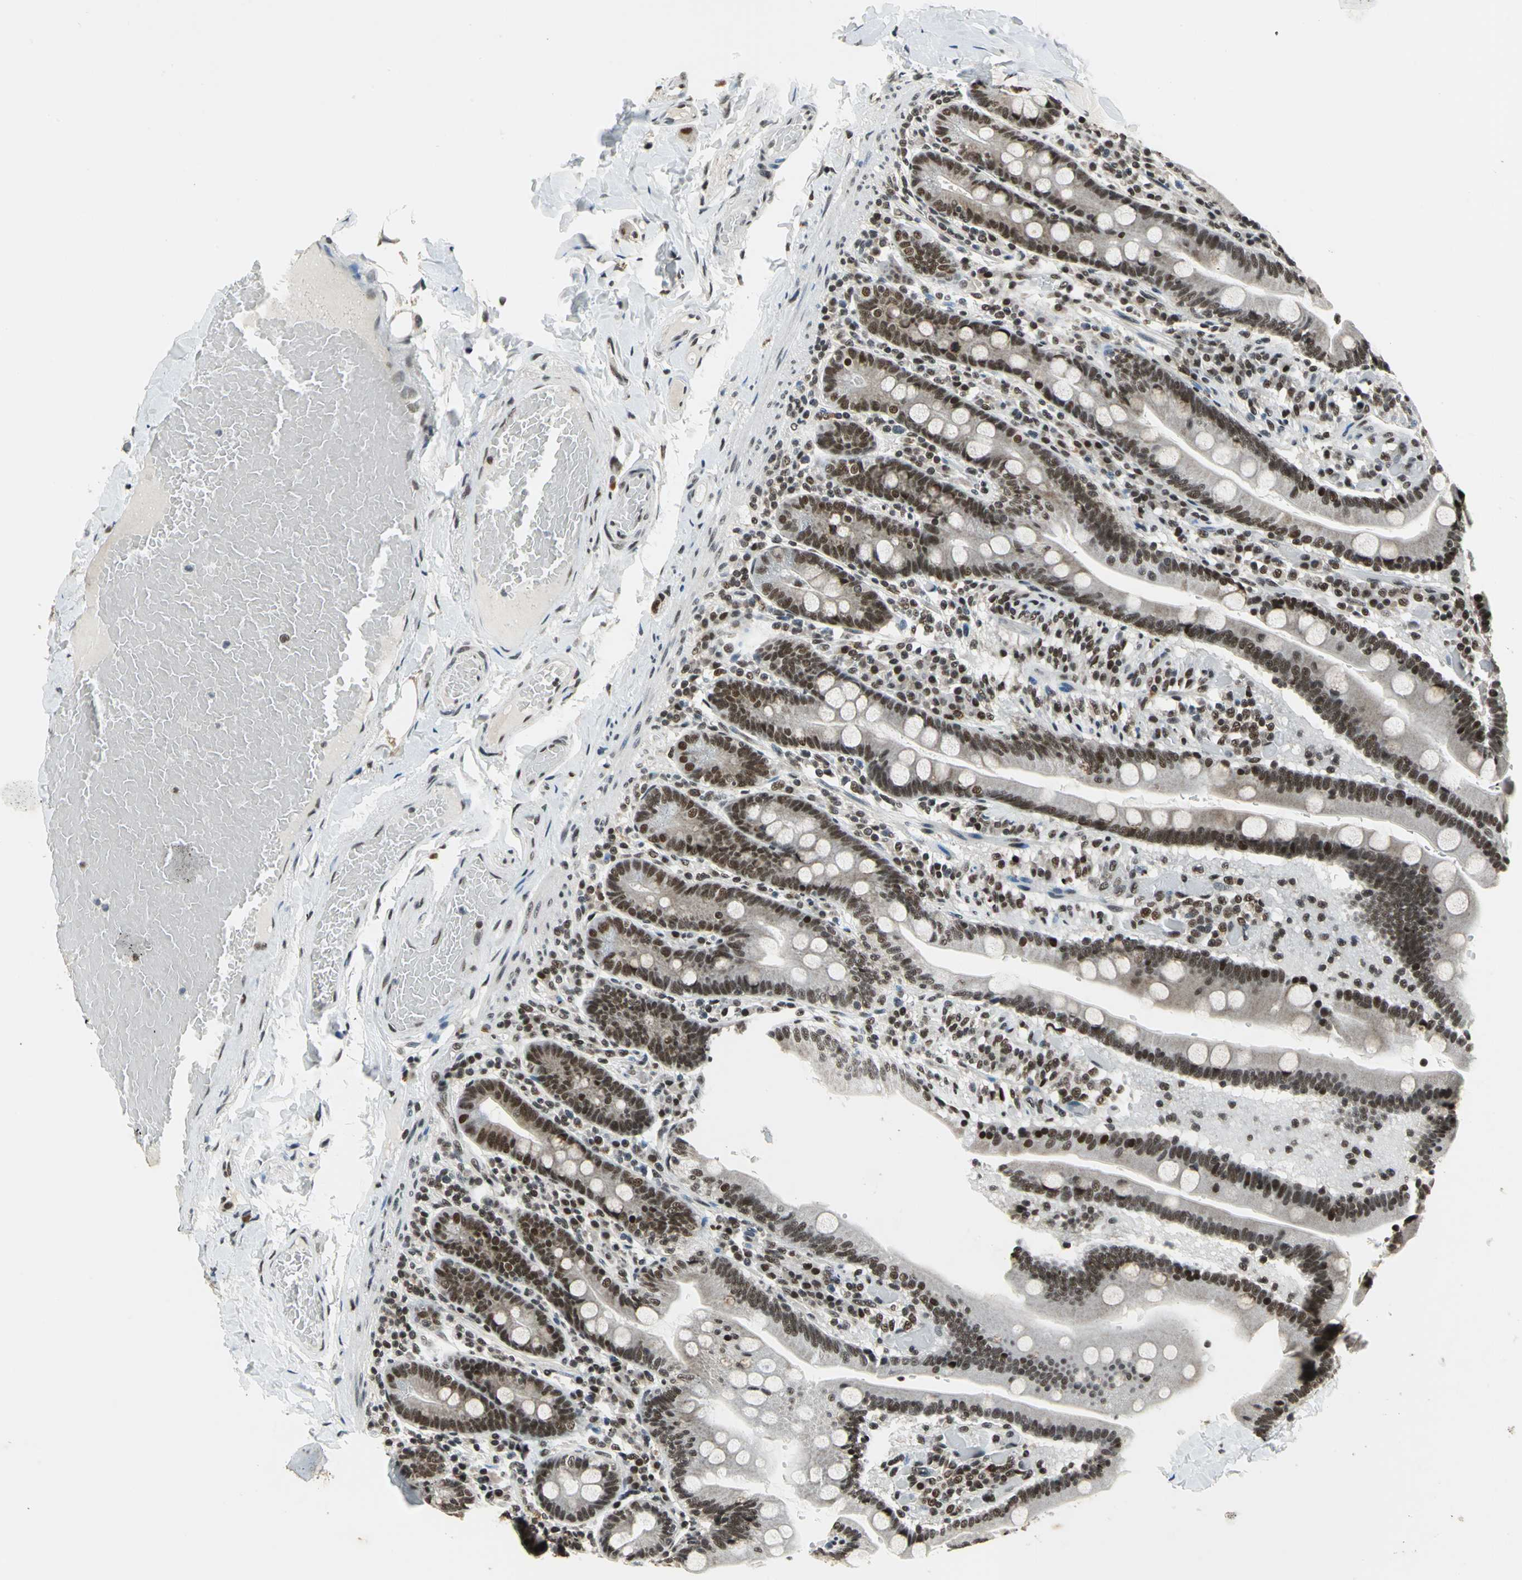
{"staining": {"intensity": "strong", "quantity": ">75%", "location": "nuclear"}, "tissue": "duodenum", "cell_type": "Glandular cells", "image_type": "normal", "snomed": [{"axis": "morphology", "description": "Normal tissue, NOS"}, {"axis": "topography", "description": "Duodenum"}], "caption": "Glandular cells show strong nuclear expression in about >75% of cells in benign duodenum. (DAB IHC with brightfield microscopy, high magnification).", "gene": "BCLAF1", "patient": {"sex": "male", "age": 66}}